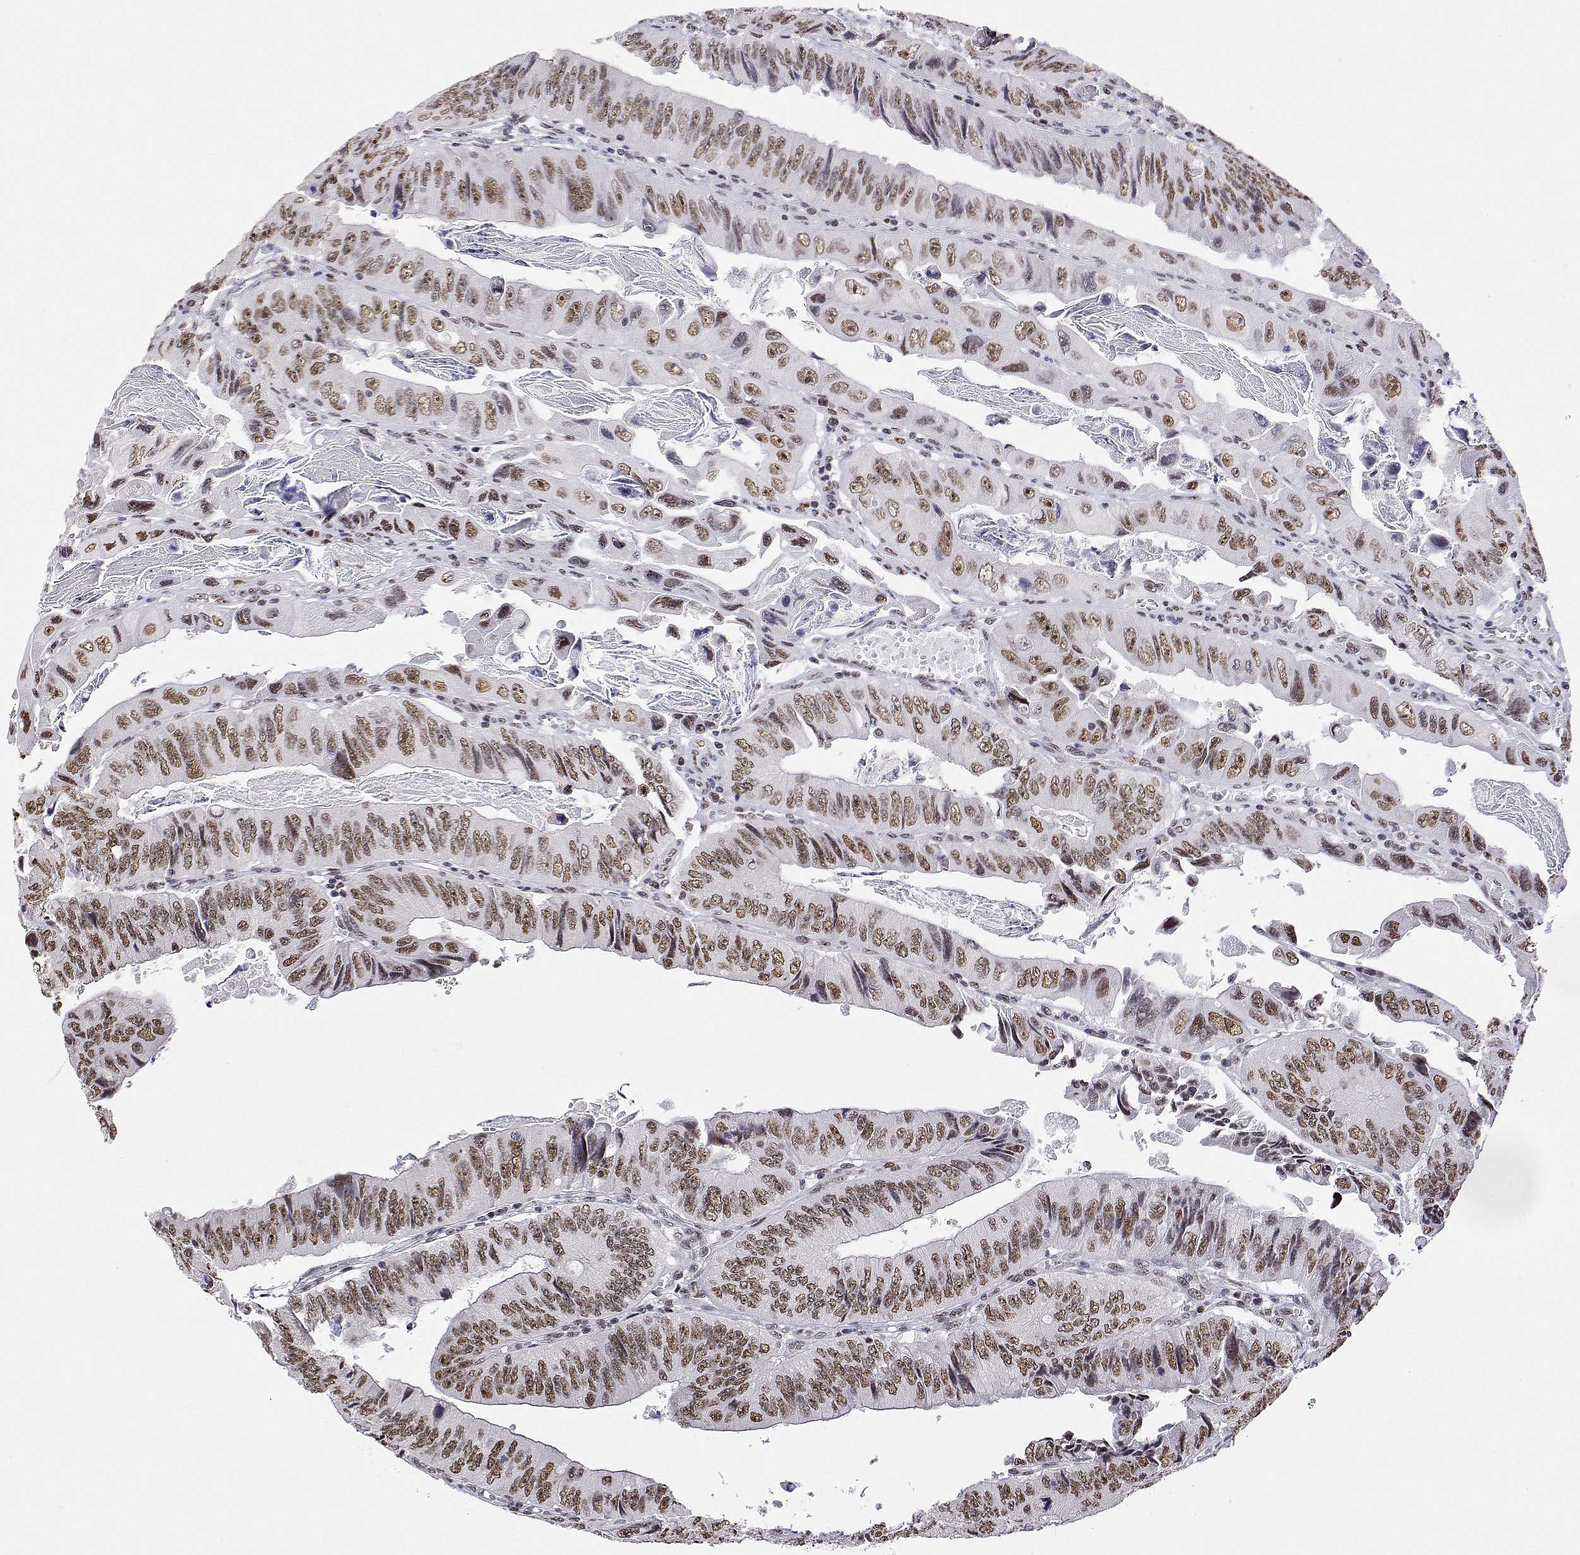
{"staining": {"intensity": "moderate", "quantity": ">75%", "location": "nuclear"}, "tissue": "colorectal cancer", "cell_type": "Tumor cells", "image_type": "cancer", "snomed": [{"axis": "morphology", "description": "Adenocarcinoma, NOS"}, {"axis": "topography", "description": "Colon"}], "caption": "Colorectal adenocarcinoma was stained to show a protein in brown. There is medium levels of moderate nuclear expression in approximately >75% of tumor cells. Nuclei are stained in blue.", "gene": "ADAR", "patient": {"sex": "male", "age": 65}}